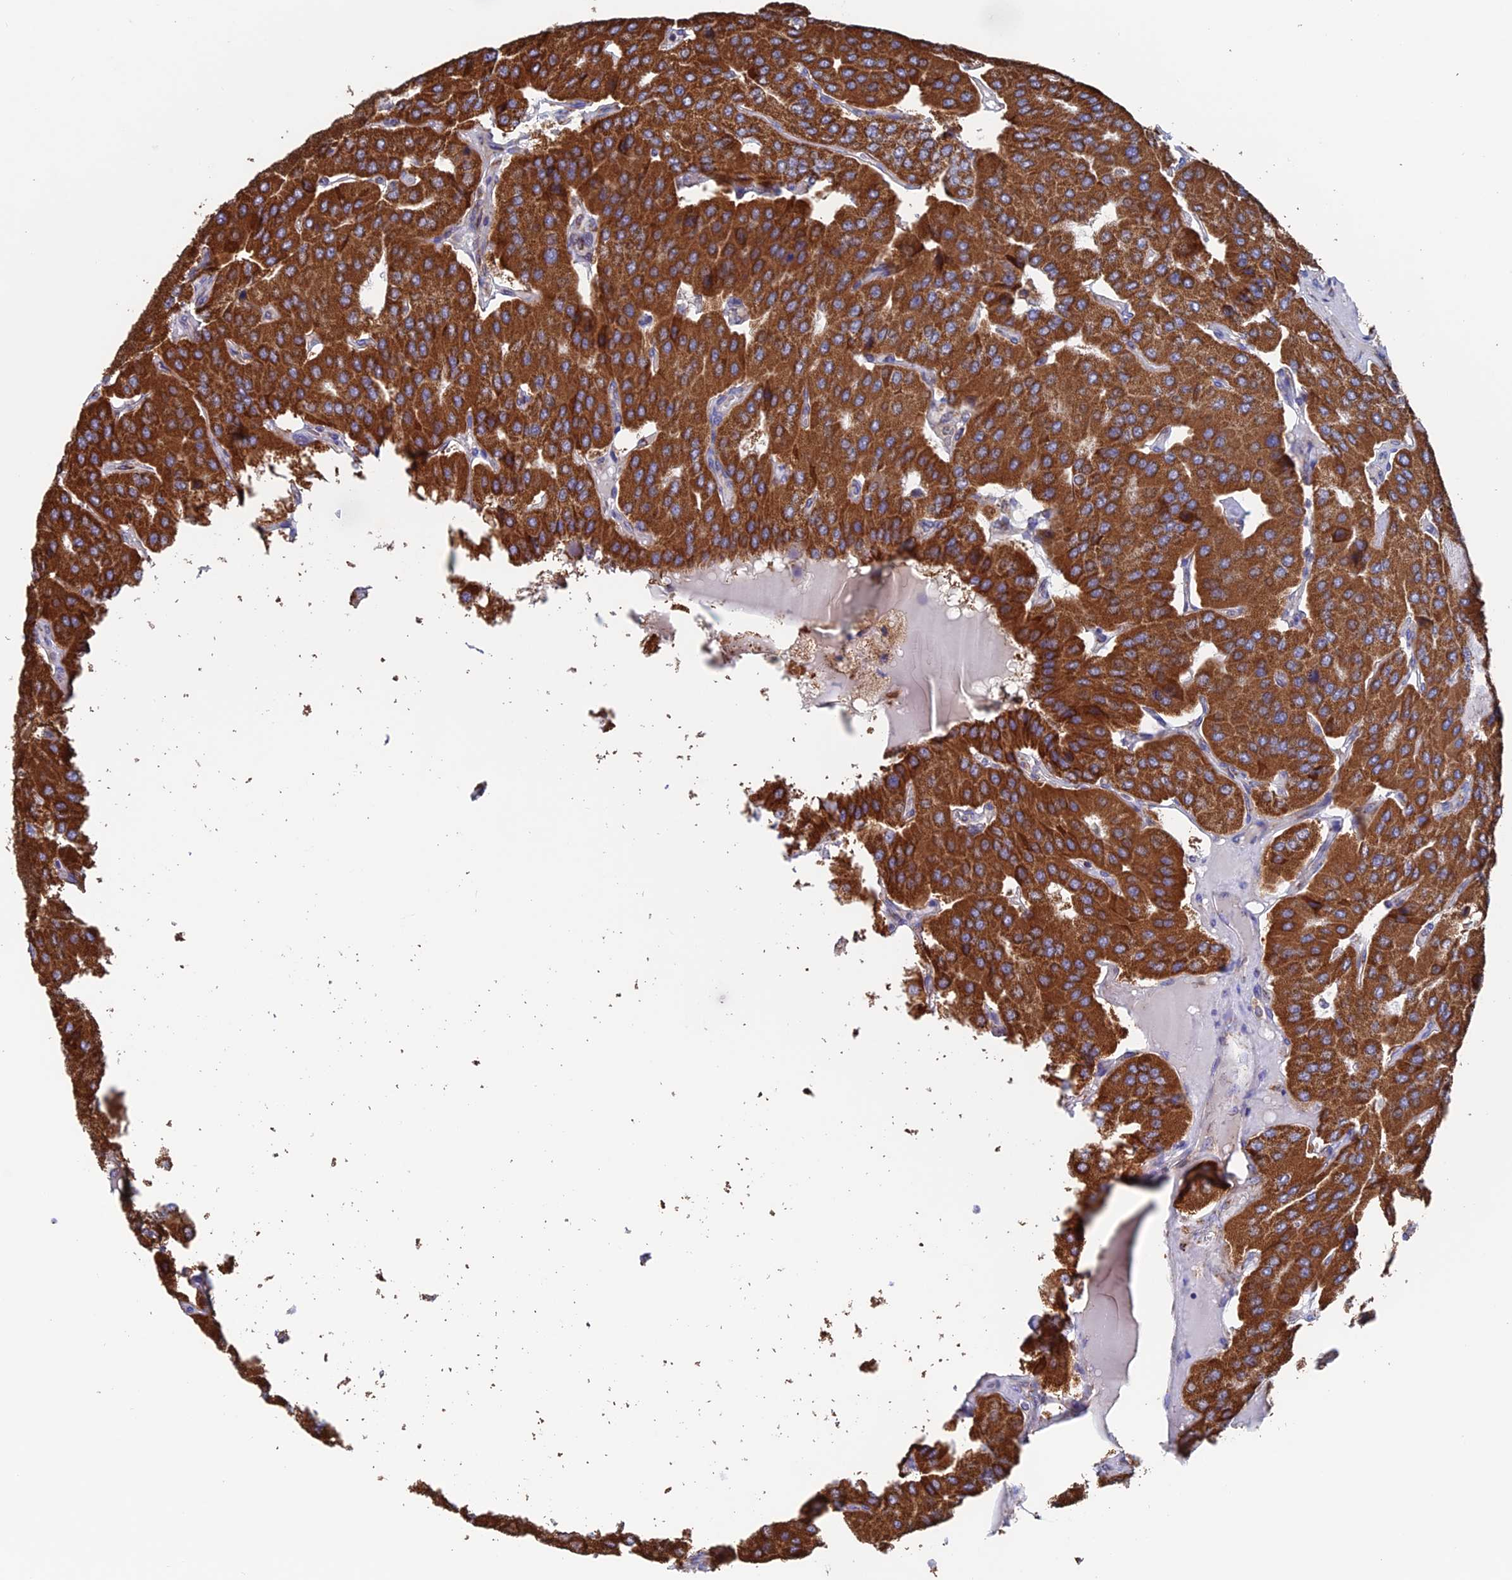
{"staining": {"intensity": "strong", "quantity": ">75%", "location": "cytoplasmic/membranous"}, "tissue": "parathyroid gland", "cell_type": "Glandular cells", "image_type": "normal", "snomed": [{"axis": "morphology", "description": "Normal tissue, NOS"}, {"axis": "morphology", "description": "Adenoma, NOS"}, {"axis": "topography", "description": "Parathyroid gland"}], "caption": "Glandular cells demonstrate strong cytoplasmic/membranous staining in approximately >75% of cells in normal parathyroid gland. Using DAB (3,3'-diaminobenzidine) (brown) and hematoxylin (blue) stains, captured at high magnification using brightfield microscopy.", "gene": "DTYMK", "patient": {"sex": "female", "age": 86}}